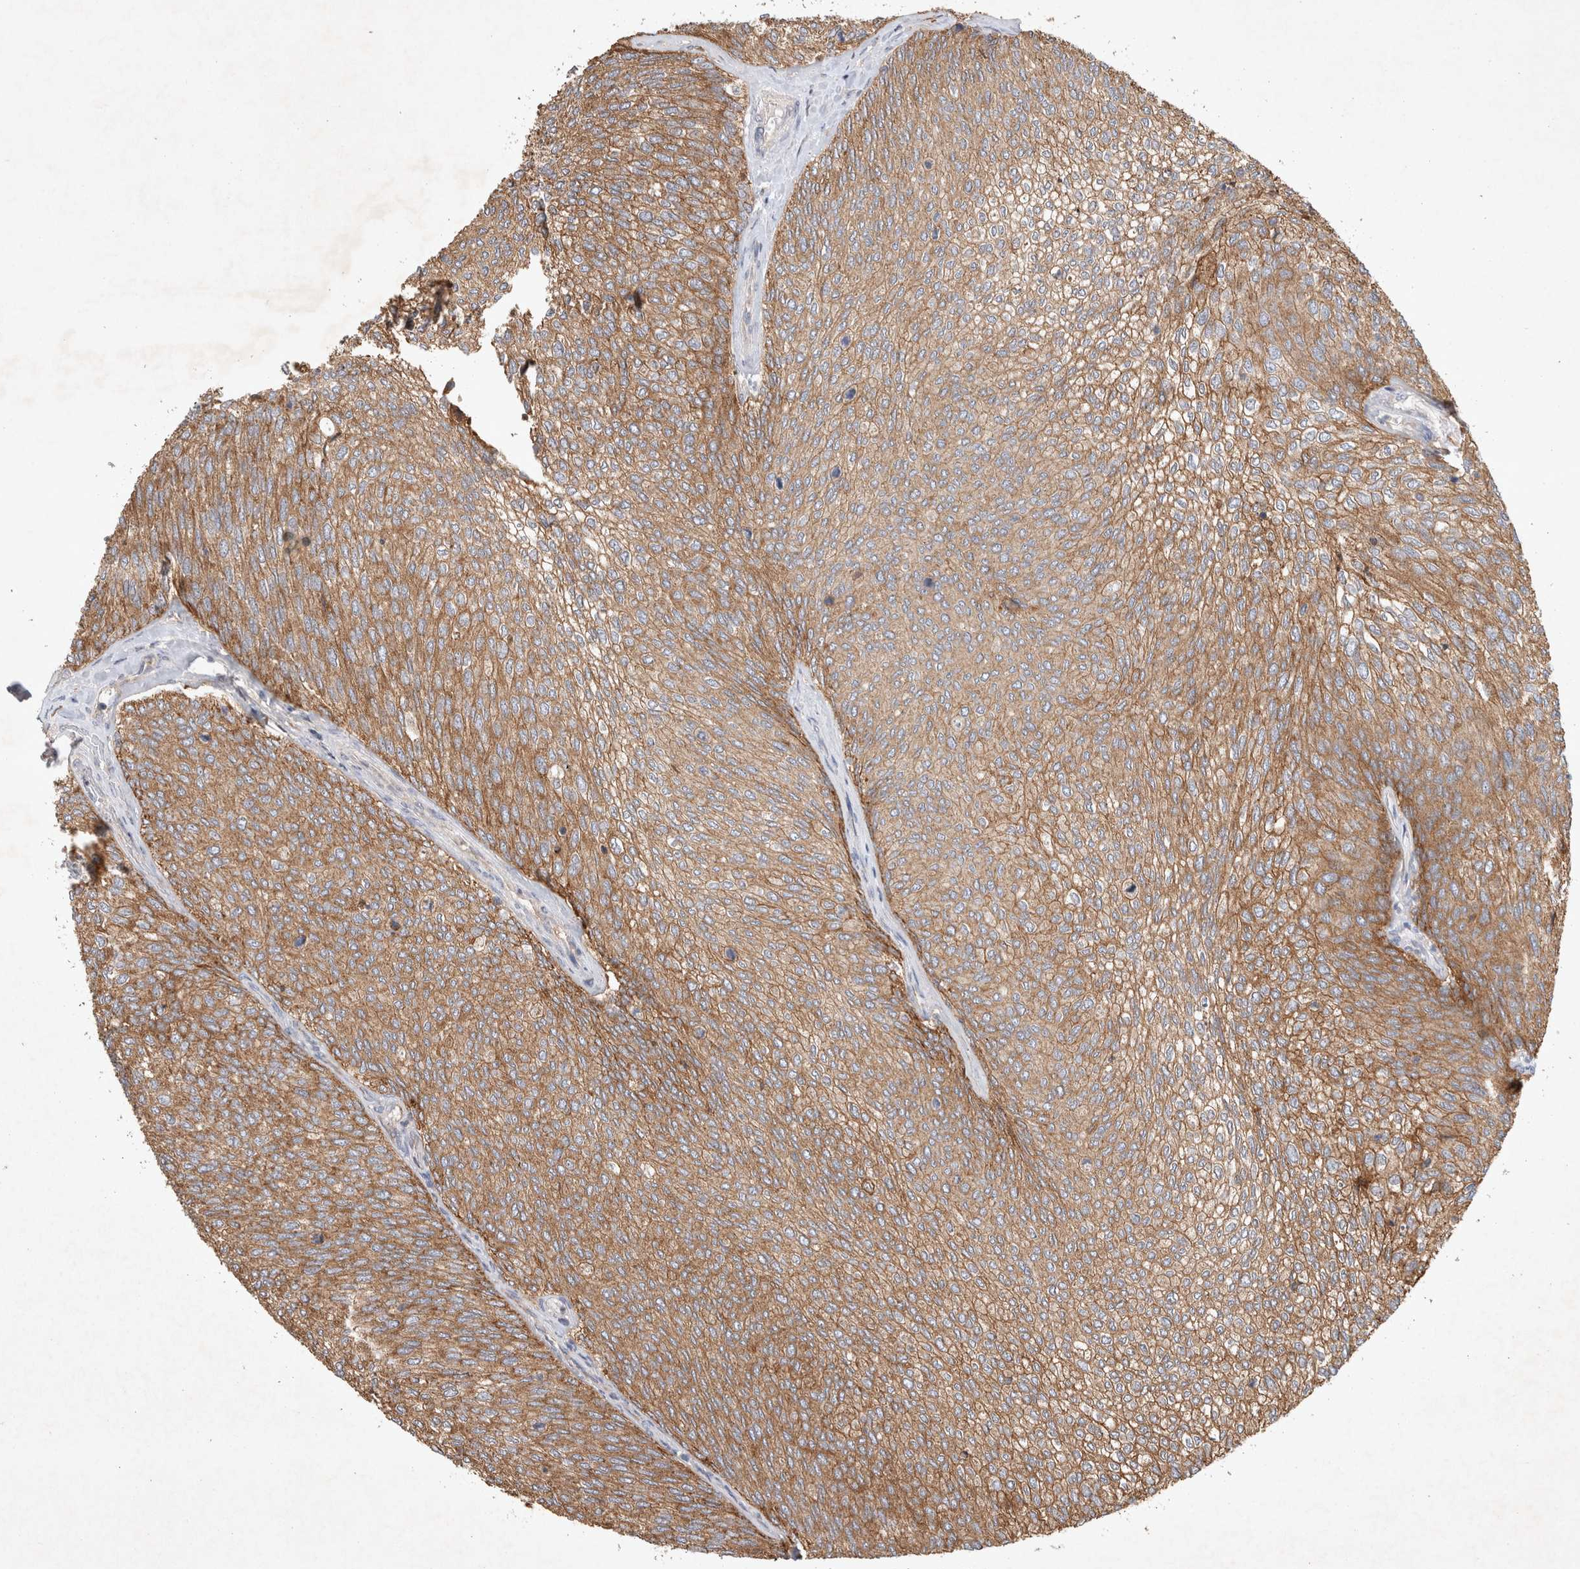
{"staining": {"intensity": "moderate", "quantity": ">75%", "location": "cytoplasmic/membranous"}, "tissue": "urothelial cancer", "cell_type": "Tumor cells", "image_type": "cancer", "snomed": [{"axis": "morphology", "description": "Urothelial carcinoma, Low grade"}, {"axis": "topography", "description": "Urinary bladder"}], "caption": "This micrograph shows urothelial cancer stained with IHC to label a protein in brown. The cytoplasmic/membranous of tumor cells show moderate positivity for the protein. Nuclei are counter-stained blue.", "gene": "SERAC1", "patient": {"sex": "female", "age": 79}}